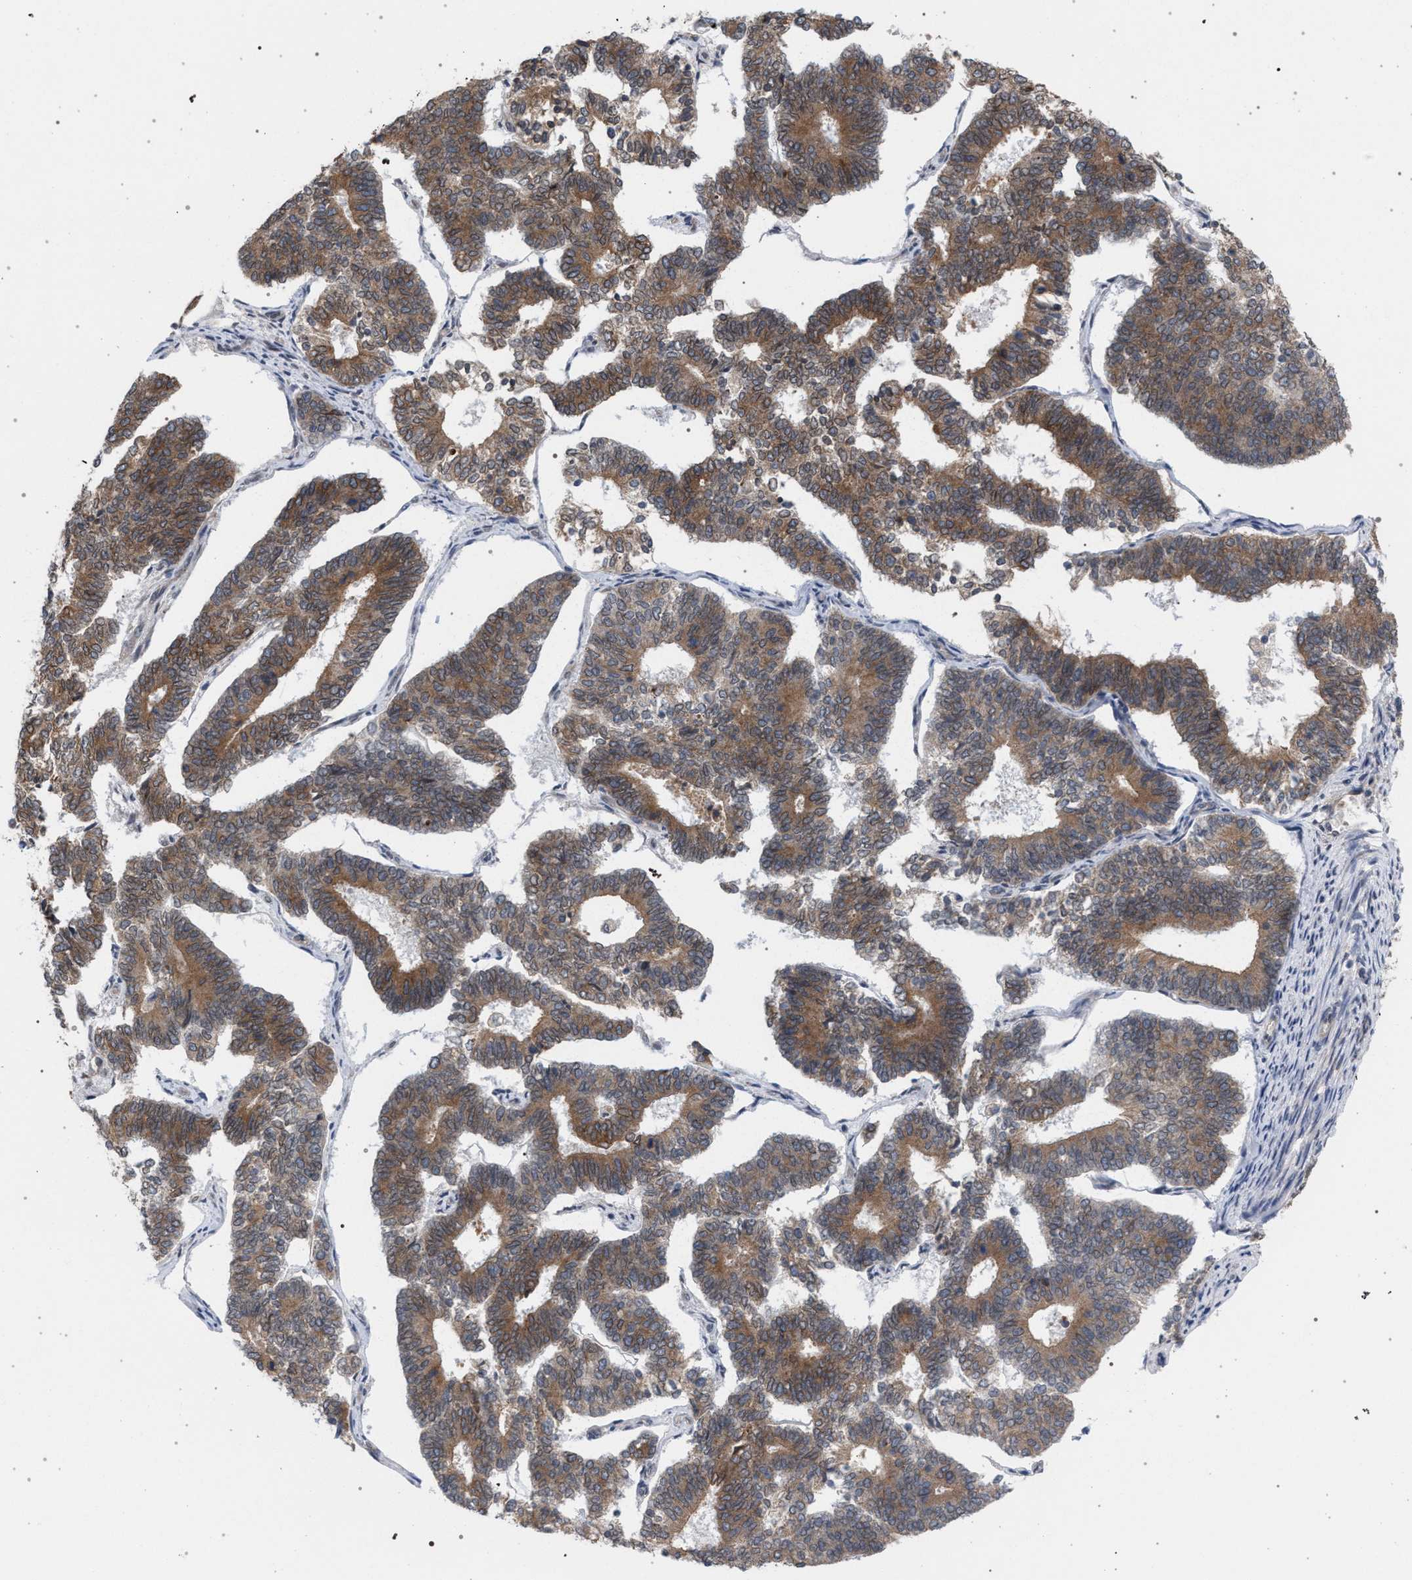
{"staining": {"intensity": "moderate", "quantity": ">75%", "location": "cytoplasmic/membranous"}, "tissue": "endometrial cancer", "cell_type": "Tumor cells", "image_type": "cancer", "snomed": [{"axis": "morphology", "description": "Adenocarcinoma, NOS"}, {"axis": "topography", "description": "Endometrium"}], "caption": "The photomicrograph demonstrates a brown stain indicating the presence of a protein in the cytoplasmic/membranous of tumor cells in endometrial cancer. (brown staining indicates protein expression, while blue staining denotes nuclei).", "gene": "ARPC5L", "patient": {"sex": "female", "age": 70}}